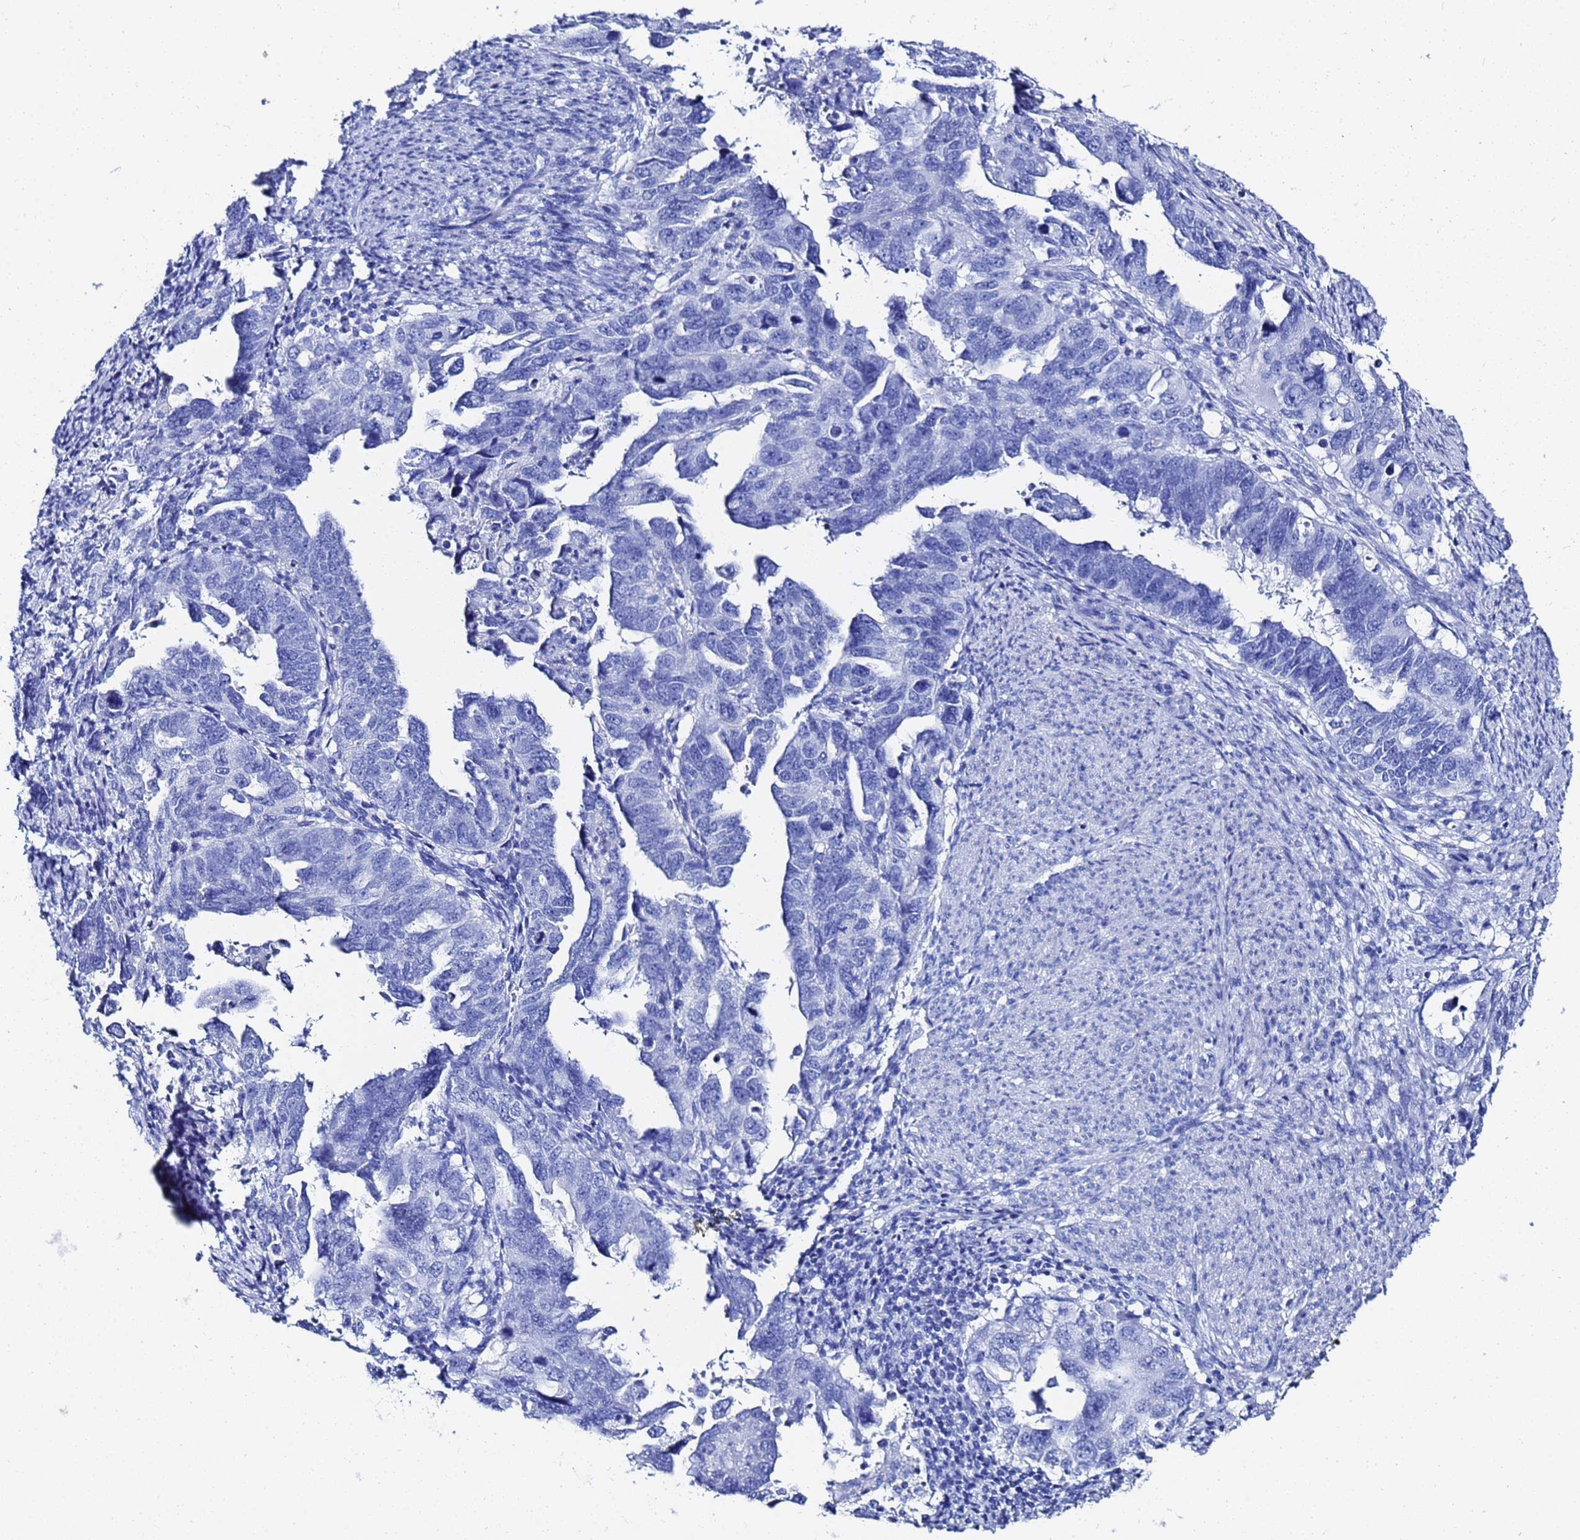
{"staining": {"intensity": "negative", "quantity": "none", "location": "none"}, "tissue": "endometrial cancer", "cell_type": "Tumor cells", "image_type": "cancer", "snomed": [{"axis": "morphology", "description": "Adenocarcinoma, NOS"}, {"axis": "topography", "description": "Endometrium"}], "caption": "Immunohistochemistry of human endometrial cancer exhibits no positivity in tumor cells.", "gene": "GGT1", "patient": {"sex": "female", "age": 65}}